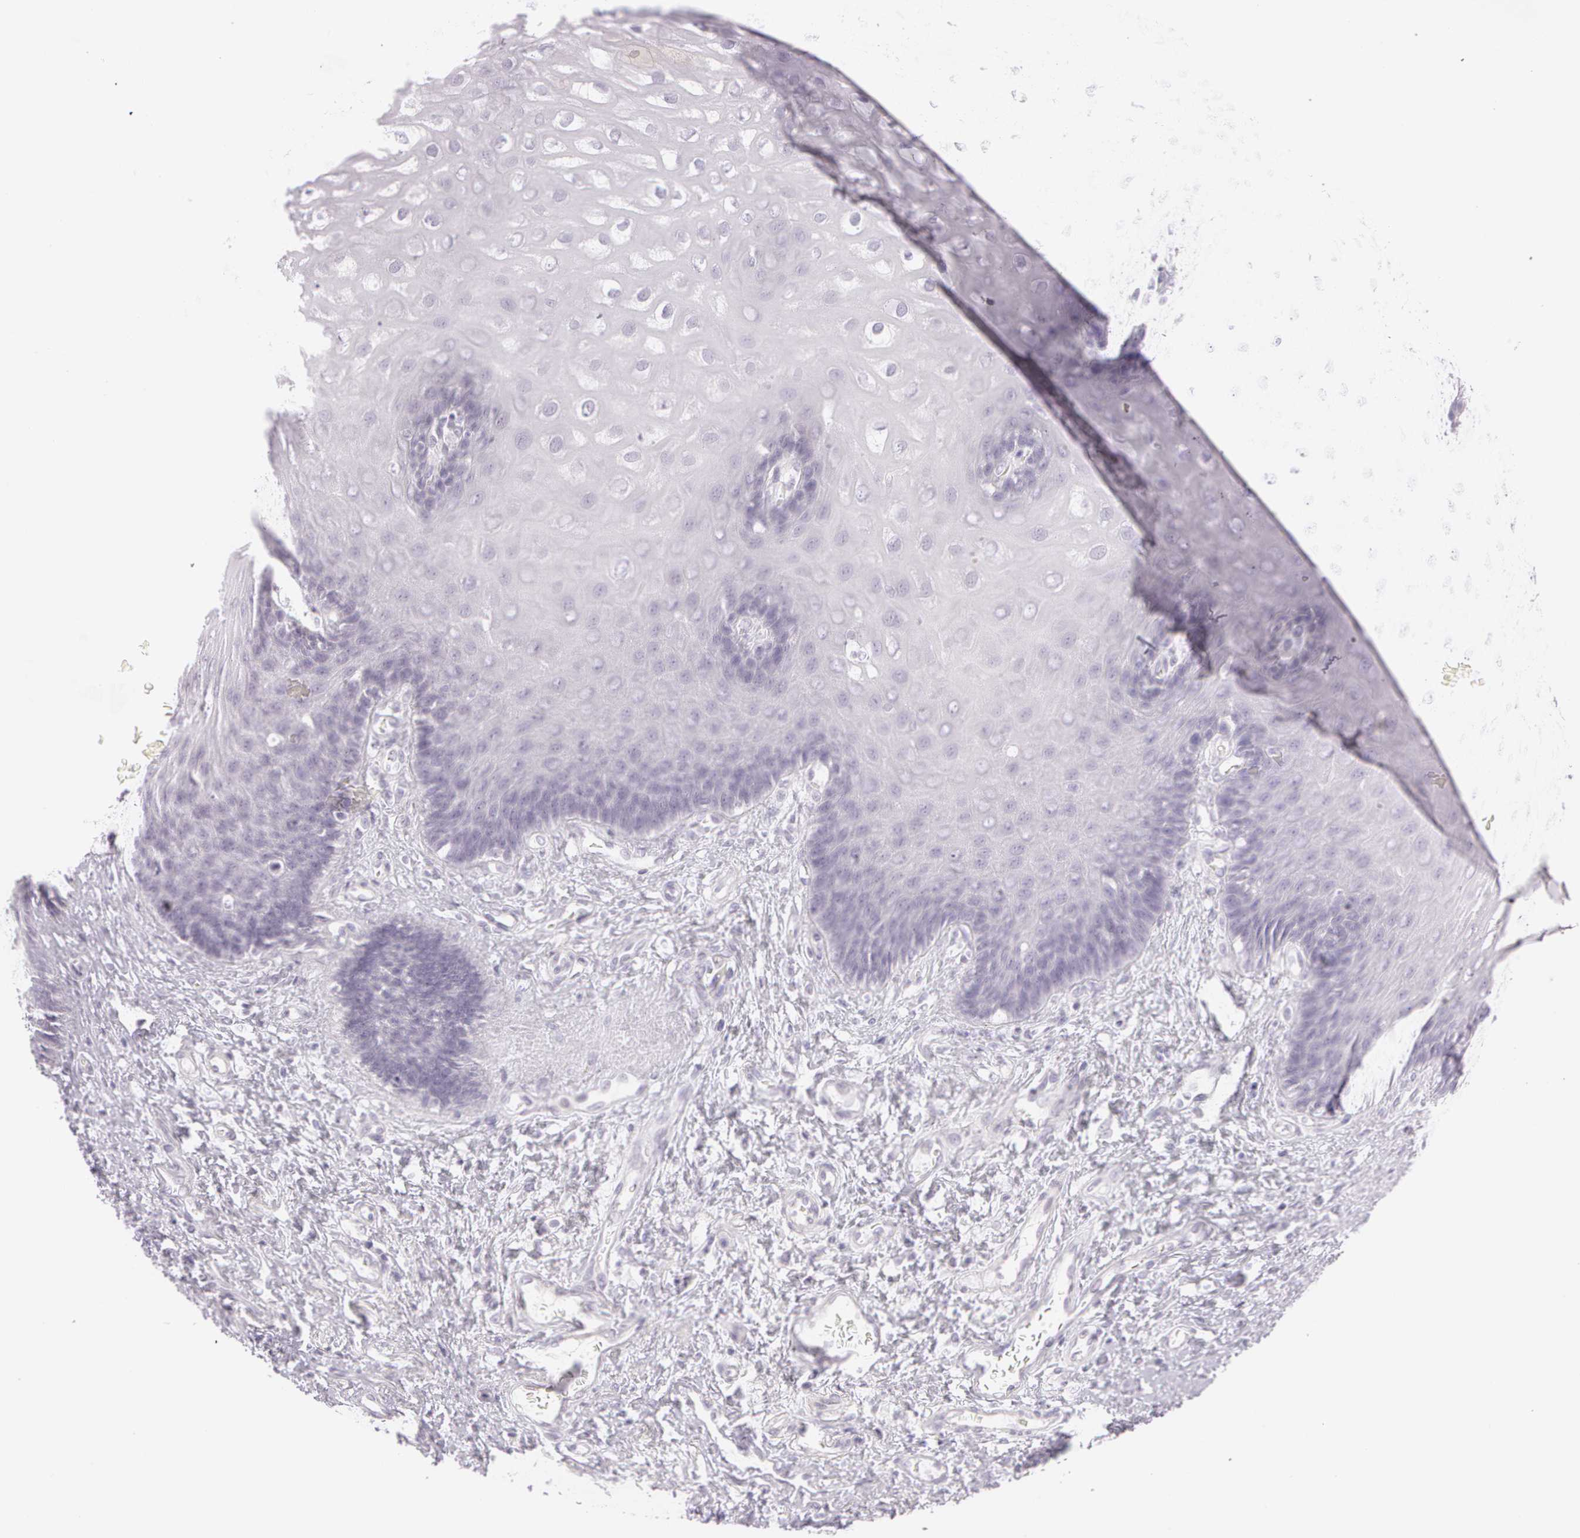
{"staining": {"intensity": "negative", "quantity": "none", "location": "none"}, "tissue": "esophagus", "cell_type": "Squamous epithelial cells", "image_type": "normal", "snomed": [{"axis": "morphology", "description": "Normal tissue, NOS"}, {"axis": "morphology", "description": "Adenocarcinoma, NOS"}, {"axis": "topography", "description": "Esophagus"}, {"axis": "topography", "description": "Stomach"}], "caption": "The image shows no staining of squamous epithelial cells in normal esophagus. Nuclei are stained in blue.", "gene": "OTC", "patient": {"sex": "male", "age": 62}}